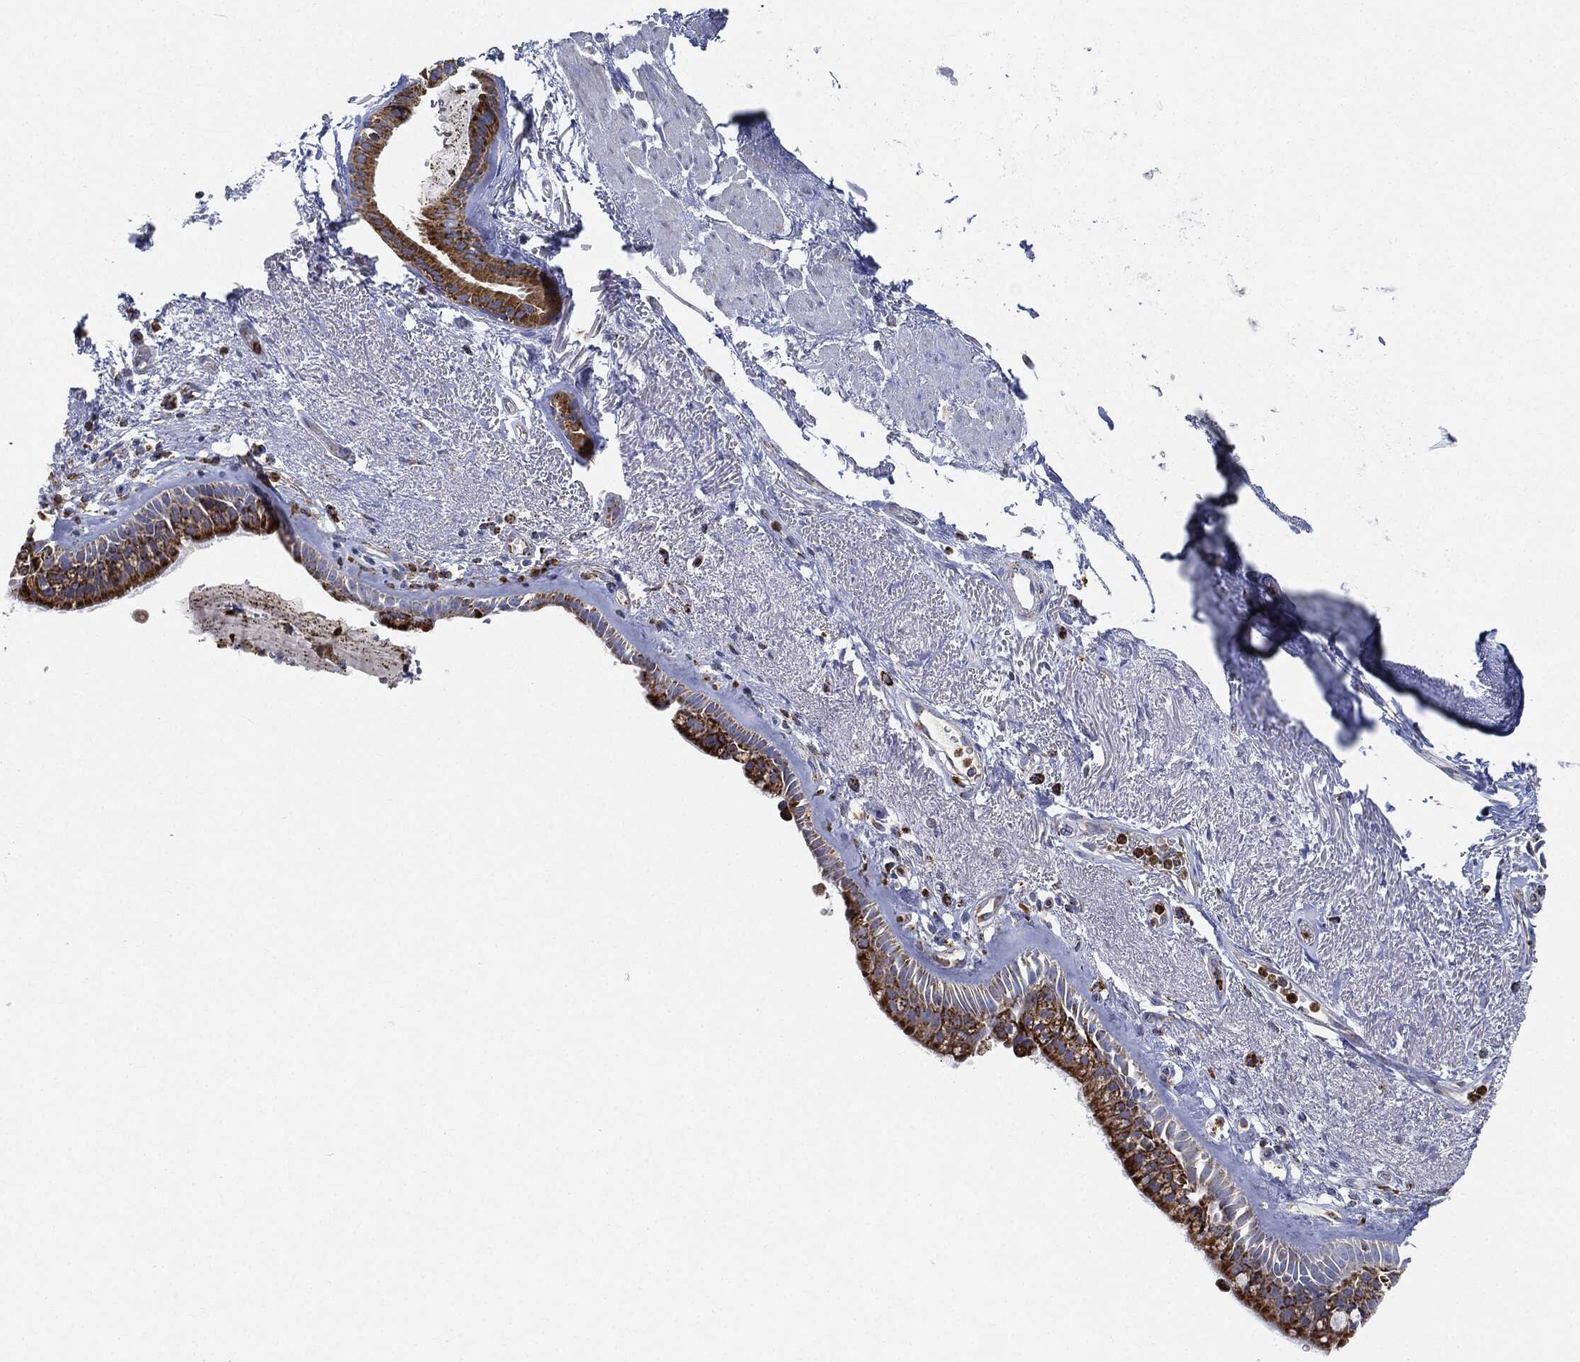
{"staining": {"intensity": "strong", "quantity": ">75%", "location": "cytoplasmic/membranous"}, "tissue": "bronchus", "cell_type": "Respiratory epithelial cells", "image_type": "normal", "snomed": [{"axis": "morphology", "description": "Normal tissue, NOS"}, {"axis": "topography", "description": "Bronchus"}], "caption": "Protein positivity by immunohistochemistry (IHC) displays strong cytoplasmic/membranous staining in about >75% of respiratory epithelial cells in normal bronchus.", "gene": "CAPN15", "patient": {"sex": "male", "age": 82}}